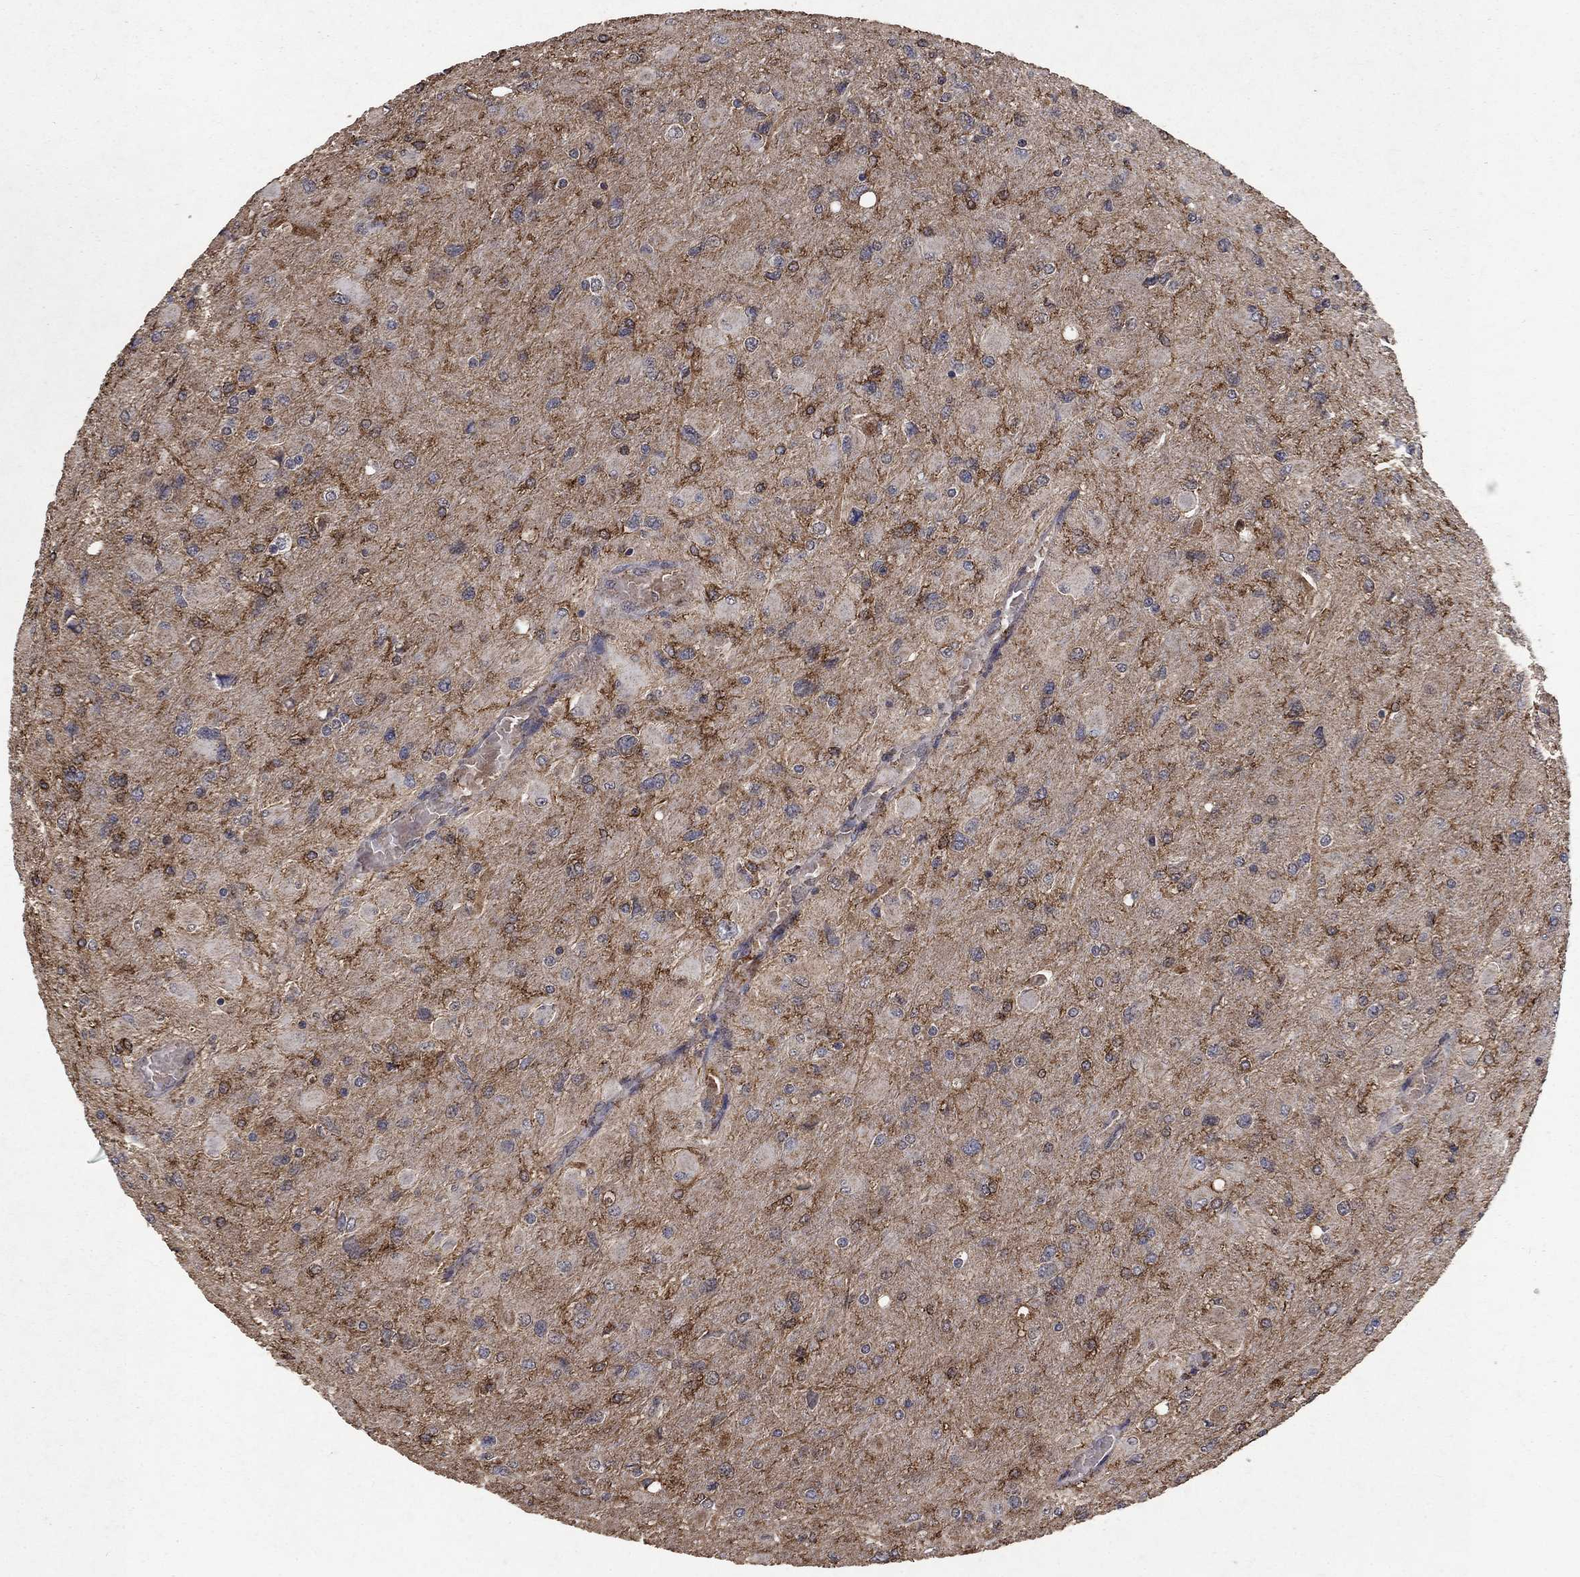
{"staining": {"intensity": "strong", "quantity": "<25%", "location": "cytoplasmic/membranous"}, "tissue": "glioma", "cell_type": "Tumor cells", "image_type": "cancer", "snomed": [{"axis": "morphology", "description": "Glioma, malignant, High grade"}, {"axis": "topography", "description": "Cerebral cortex"}], "caption": "This is an image of immunohistochemistry (IHC) staining of glioma, which shows strong positivity in the cytoplasmic/membranous of tumor cells.", "gene": "CD24", "patient": {"sex": "female", "age": 36}}